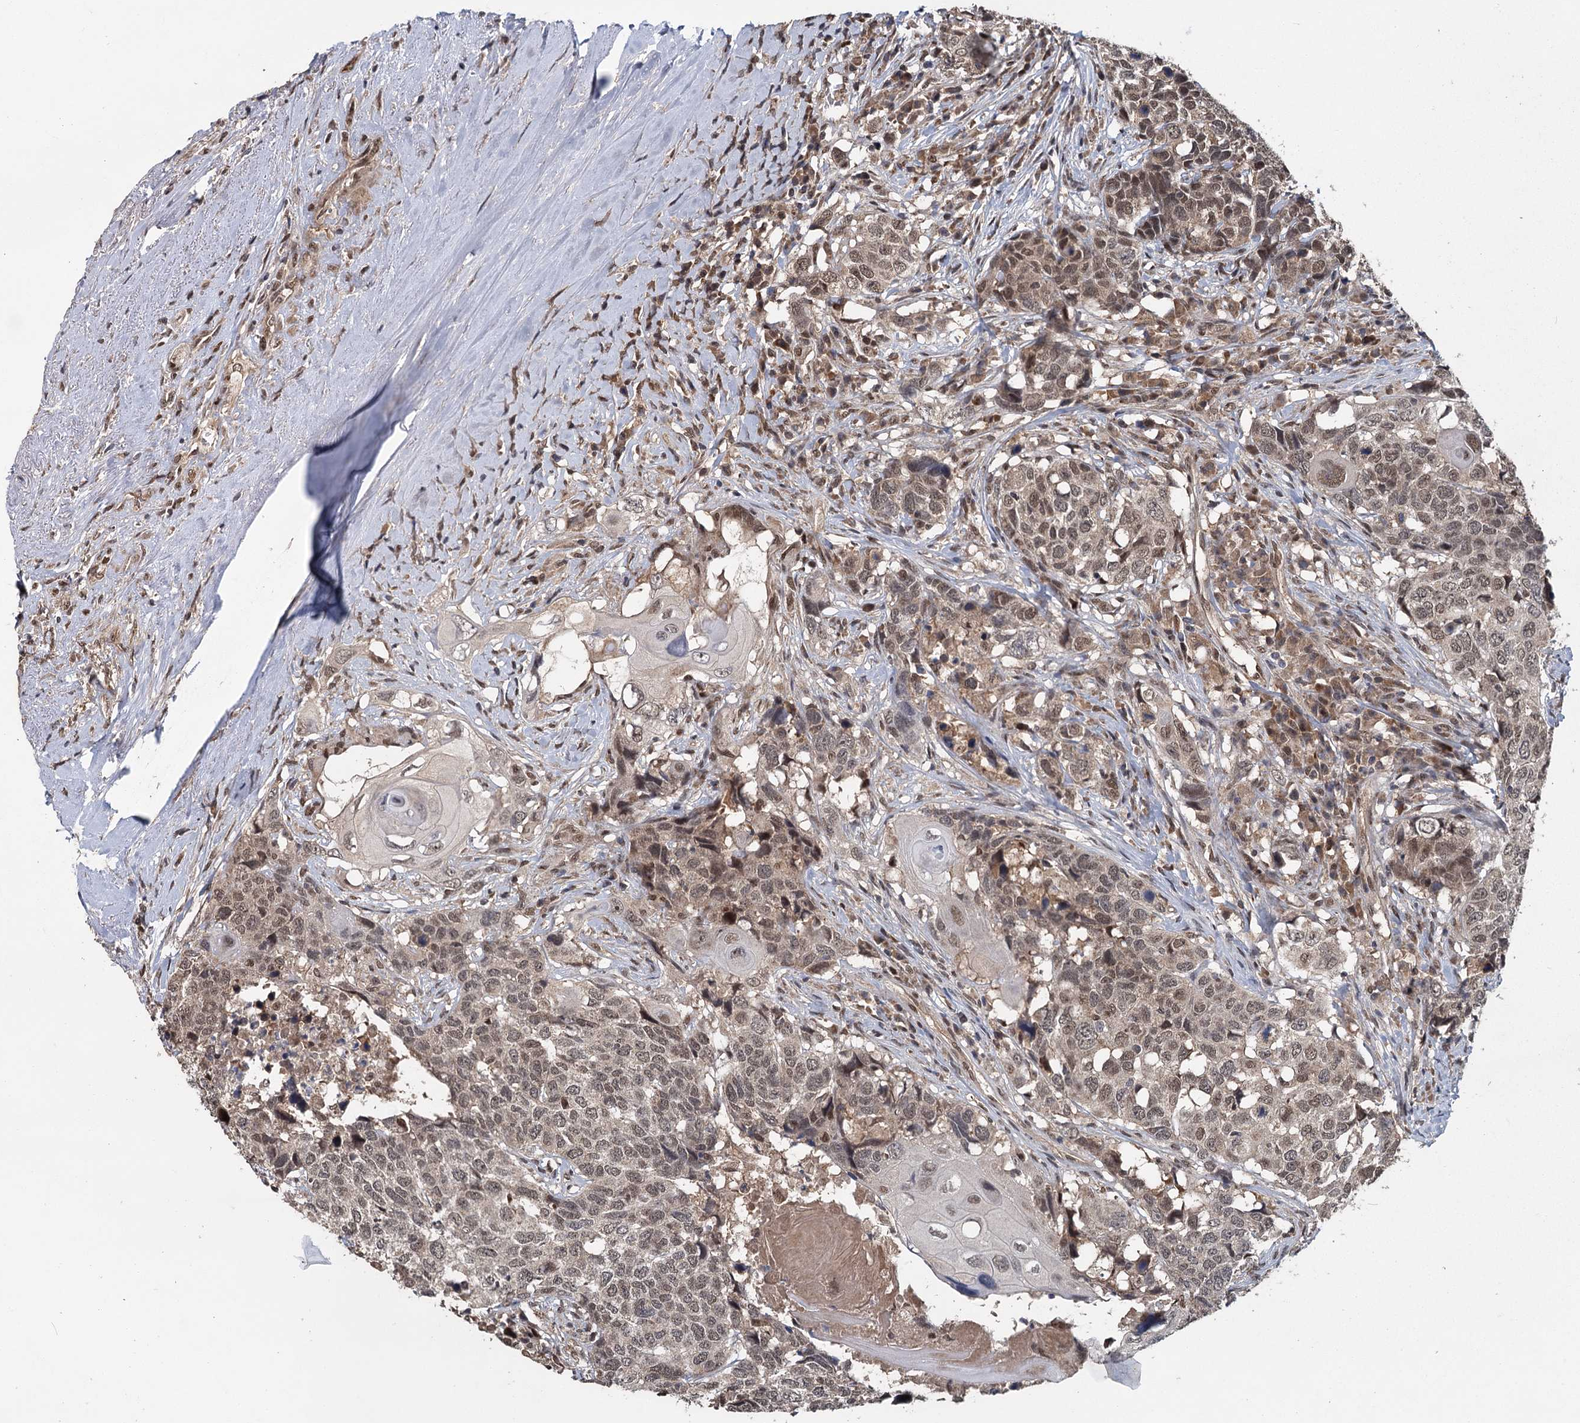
{"staining": {"intensity": "moderate", "quantity": ">75%", "location": "nuclear"}, "tissue": "head and neck cancer", "cell_type": "Tumor cells", "image_type": "cancer", "snomed": [{"axis": "morphology", "description": "Squamous cell carcinoma, NOS"}, {"axis": "topography", "description": "Head-Neck"}], "caption": "IHC of head and neck cancer (squamous cell carcinoma) shows medium levels of moderate nuclear positivity in about >75% of tumor cells. (DAB (3,3'-diaminobenzidine) IHC, brown staining for protein, blue staining for nuclei).", "gene": "MYG1", "patient": {"sex": "male", "age": 66}}